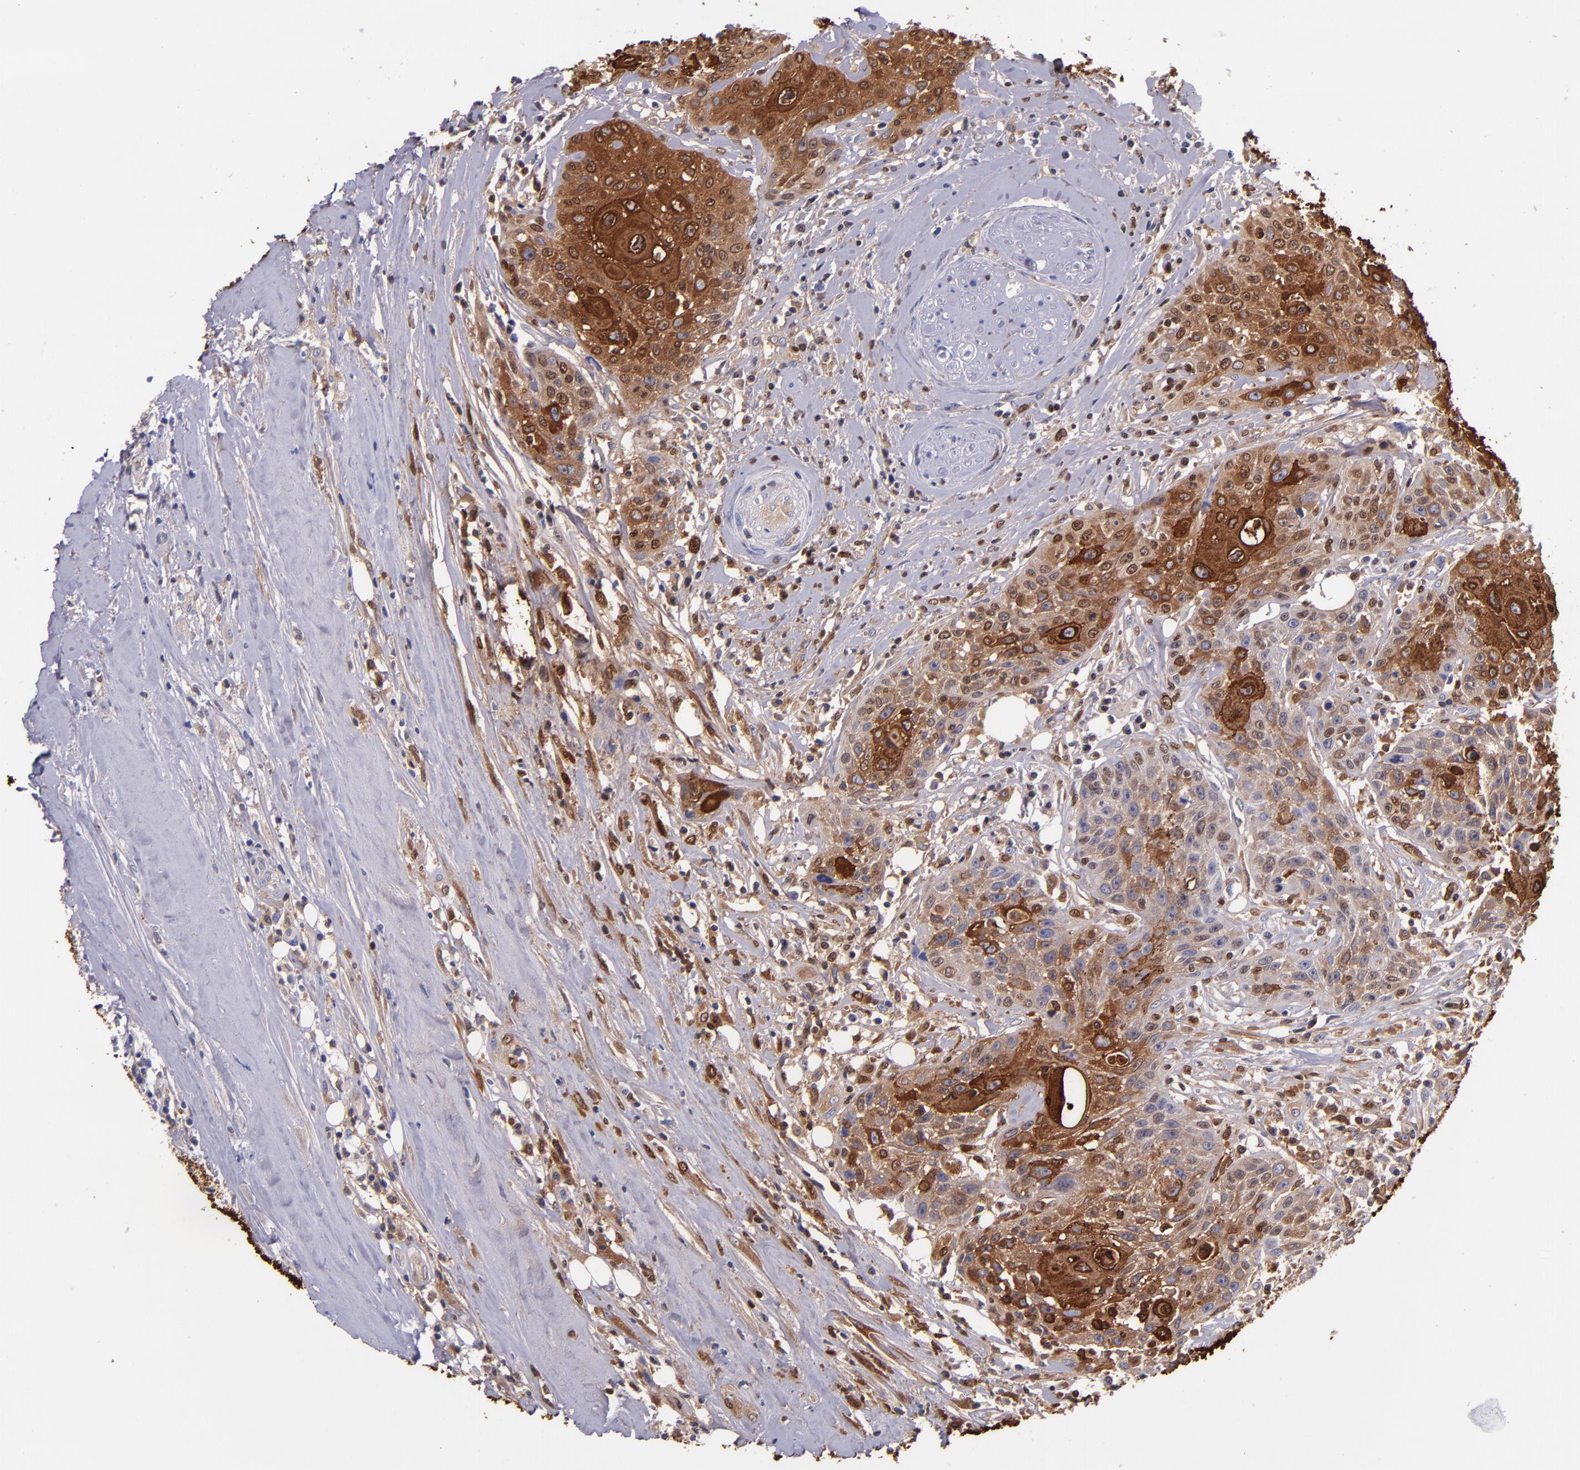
{"staining": {"intensity": "strong", "quantity": ">75%", "location": "cytoplasmic/membranous"}, "tissue": "head and neck cancer", "cell_type": "Tumor cells", "image_type": "cancer", "snomed": [{"axis": "morphology", "description": "Squamous cell carcinoma, NOS"}, {"axis": "topography", "description": "Oral tissue"}, {"axis": "topography", "description": "Head-Neck"}], "caption": "Immunohistochemical staining of human head and neck squamous cell carcinoma demonstrates high levels of strong cytoplasmic/membranous expression in about >75% of tumor cells.", "gene": "IVL", "patient": {"sex": "female", "age": 82}}